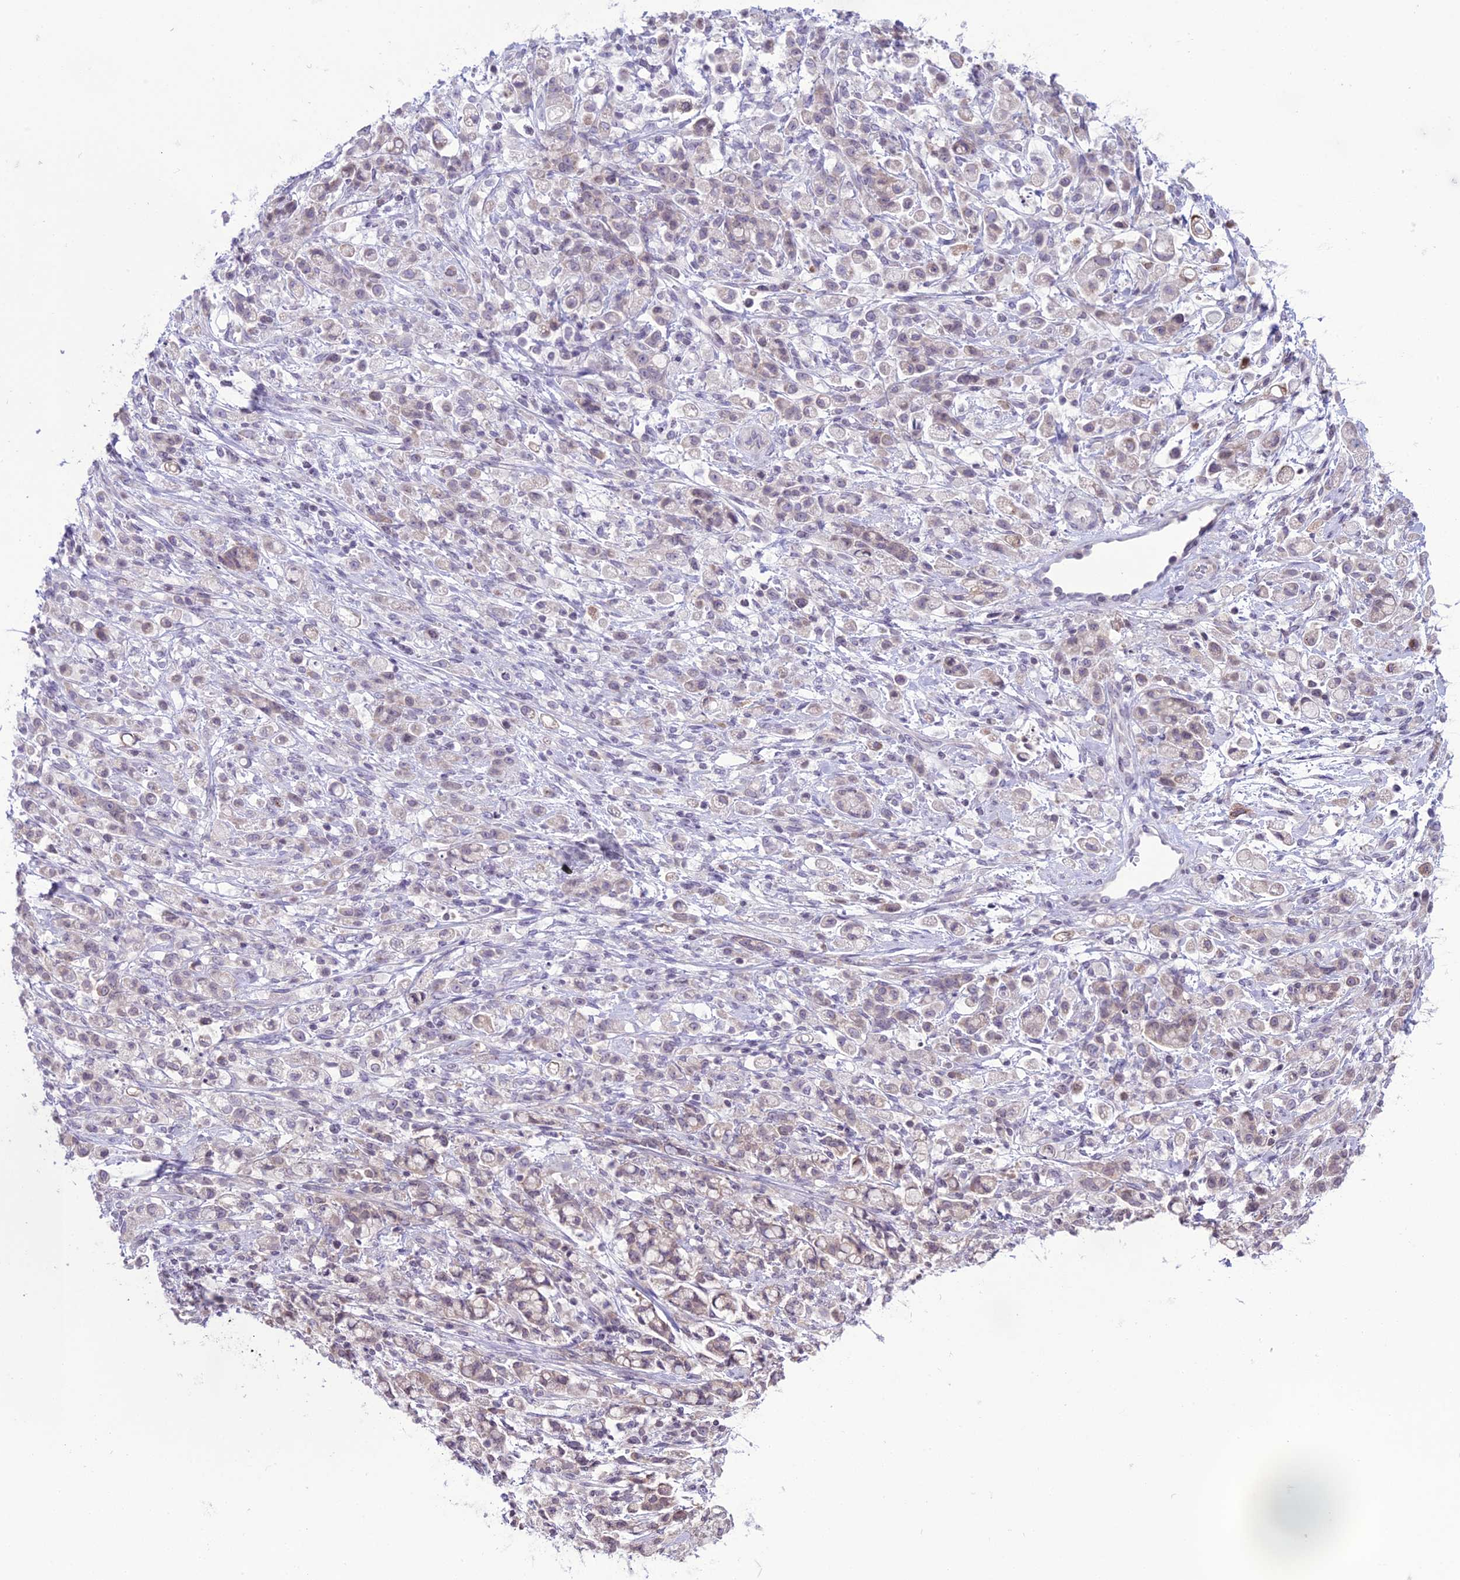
{"staining": {"intensity": "weak", "quantity": "<25%", "location": "cytoplasmic/membranous"}, "tissue": "stomach cancer", "cell_type": "Tumor cells", "image_type": "cancer", "snomed": [{"axis": "morphology", "description": "Adenocarcinoma, NOS"}, {"axis": "topography", "description": "Stomach"}], "caption": "The immunohistochemistry micrograph has no significant staining in tumor cells of stomach cancer (adenocarcinoma) tissue. The staining was performed using DAB (3,3'-diaminobenzidine) to visualize the protein expression in brown, while the nuclei were stained in blue with hematoxylin (Magnification: 20x).", "gene": "RPS26", "patient": {"sex": "female", "age": 60}}